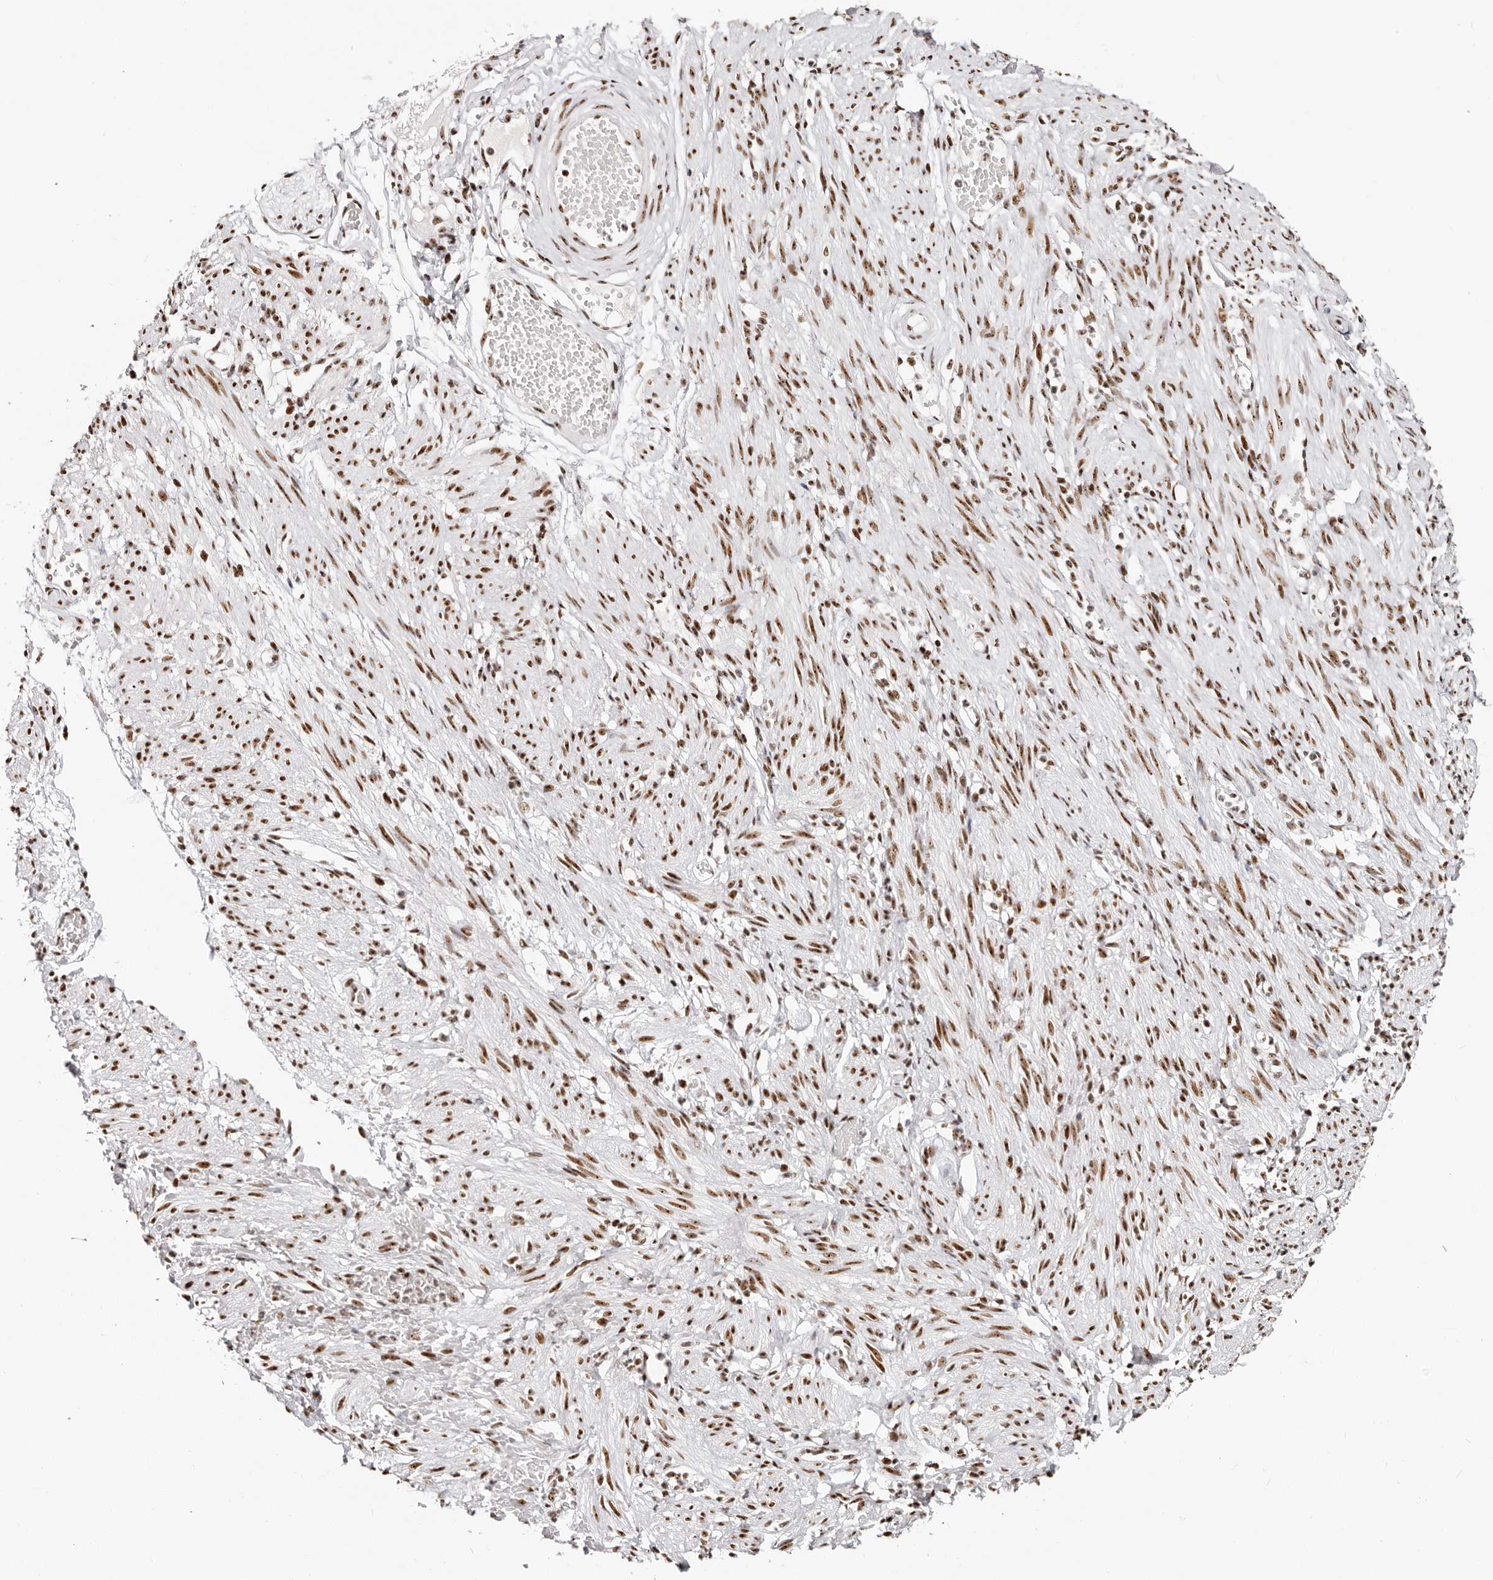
{"staining": {"intensity": "moderate", "quantity": ">75%", "location": "nuclear"}, "tissue": "adipose tissue", "cell_type": "Adipocytes", "image_type": "normal", "snomed": [{"axis": "morphology", "description": "Normal tissue, NOS"}, {"axis": "topography", "description": "Smooth muscle"}, {"axis": "topography", "description": "Peripheral nerve tissue"}], "caption": "Unremarkable adipose tissue exhibits moderate nuclear positivity in about >75% of adipocytes, visualized by immunohistochemistry. The staining was performed using DAB to visualize the protein expression in brown, while the nuclei were stained in blue with hematoxylin (Magnification: 20x).", "gene": "IQGAP3", "patient": {"sex": "female", "age": 39}}